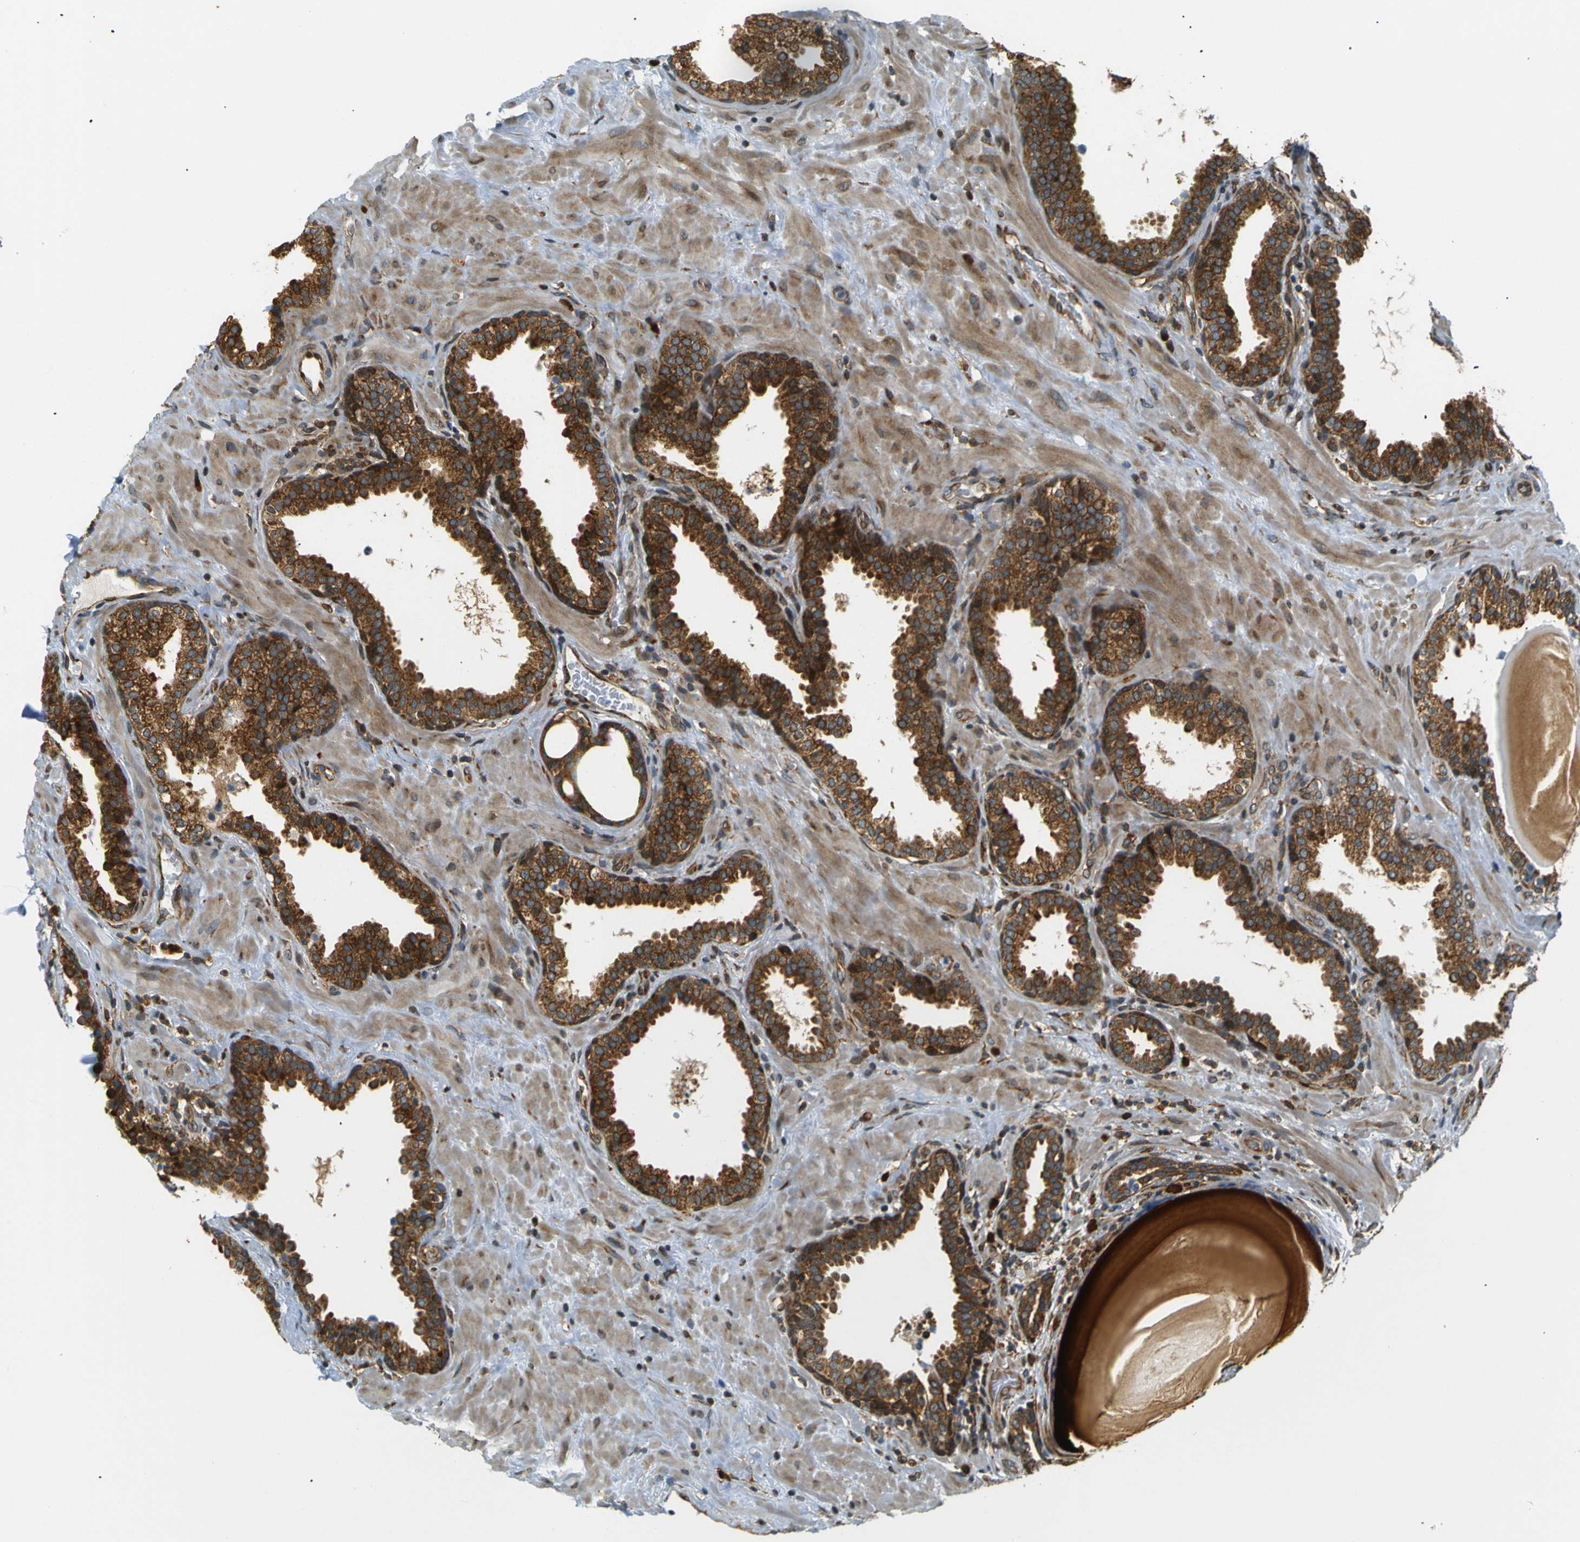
{"staining": {"intensity": "moderate", "quantity": ">75%", "location": "cytoplasmic/membranous"}, "tissue": "prostate", "cell_type": "Glandular cells", "image_type": "normal", "snomed": [{"axis": "morphology", "description": "Normal tissue, NOS"}, {"axis": "topography", "description": "Prostate"}], "caption": "Glandular cells exhibit medium levels of moderate cytoplasmic/membranous staining in approximately >75% of cells in benign human prostate.", "gene": "ABCE1", "patient": {"sex": "male", "age": 51}}